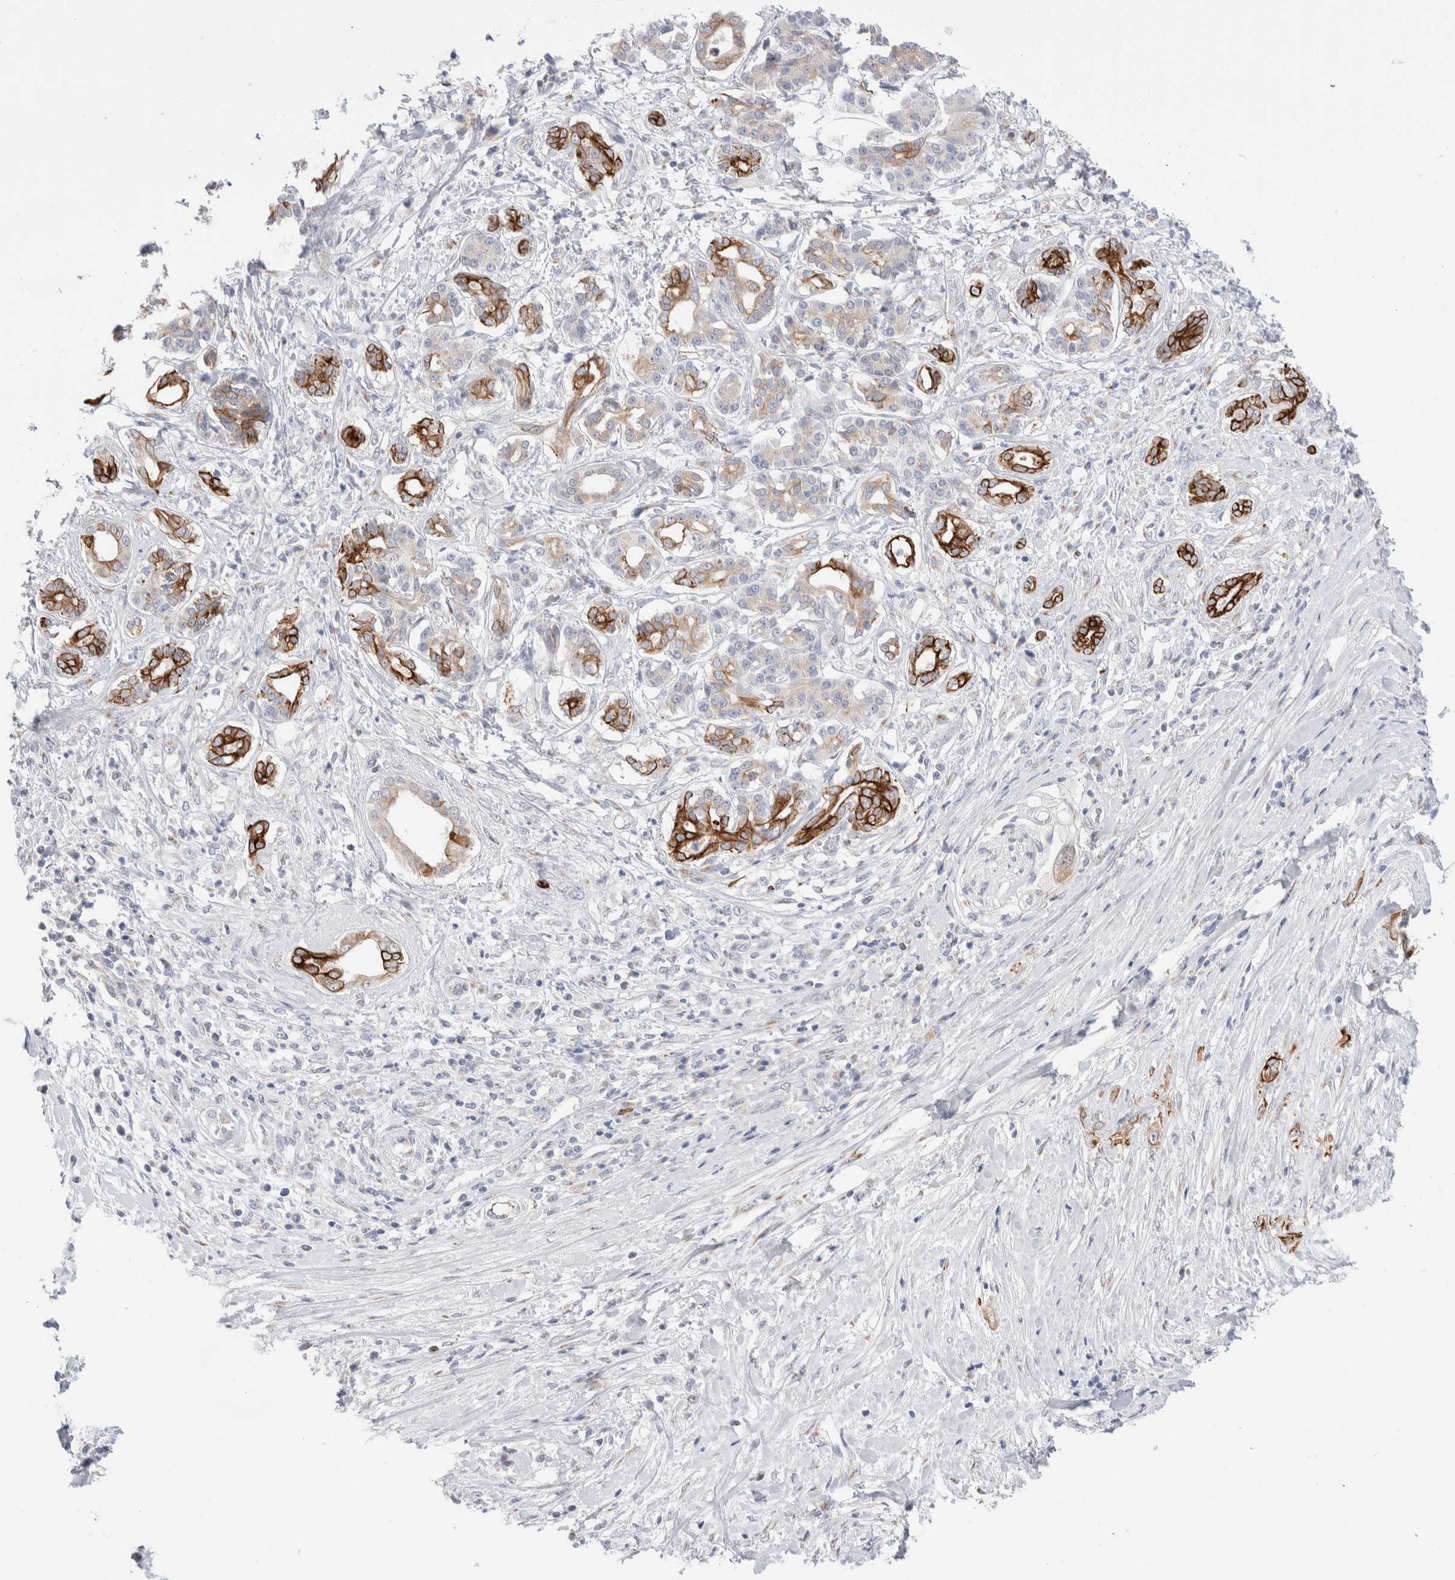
{"staining": {"intensity": "strong", "quantity": "25%-75%", "location": "cytoplasmic/membranous"}, "tissue": "pancreatic cancer", "cell_type": "Tumor cells", "image_type": "cancer", "snomed": [{"axis": "morphology", "description": "Adenocarcinoma, NOS"}, {"axis": "topography", "description": "Pancreas"}], "caption": "This is an image of IHC staining of pancreatic adenocarcinoma, which shows strong expression in the cytoplasmic/membranous of tumor cells.", "gene": "C1orf112", "patient": {"sex": "female", "age": 56}}